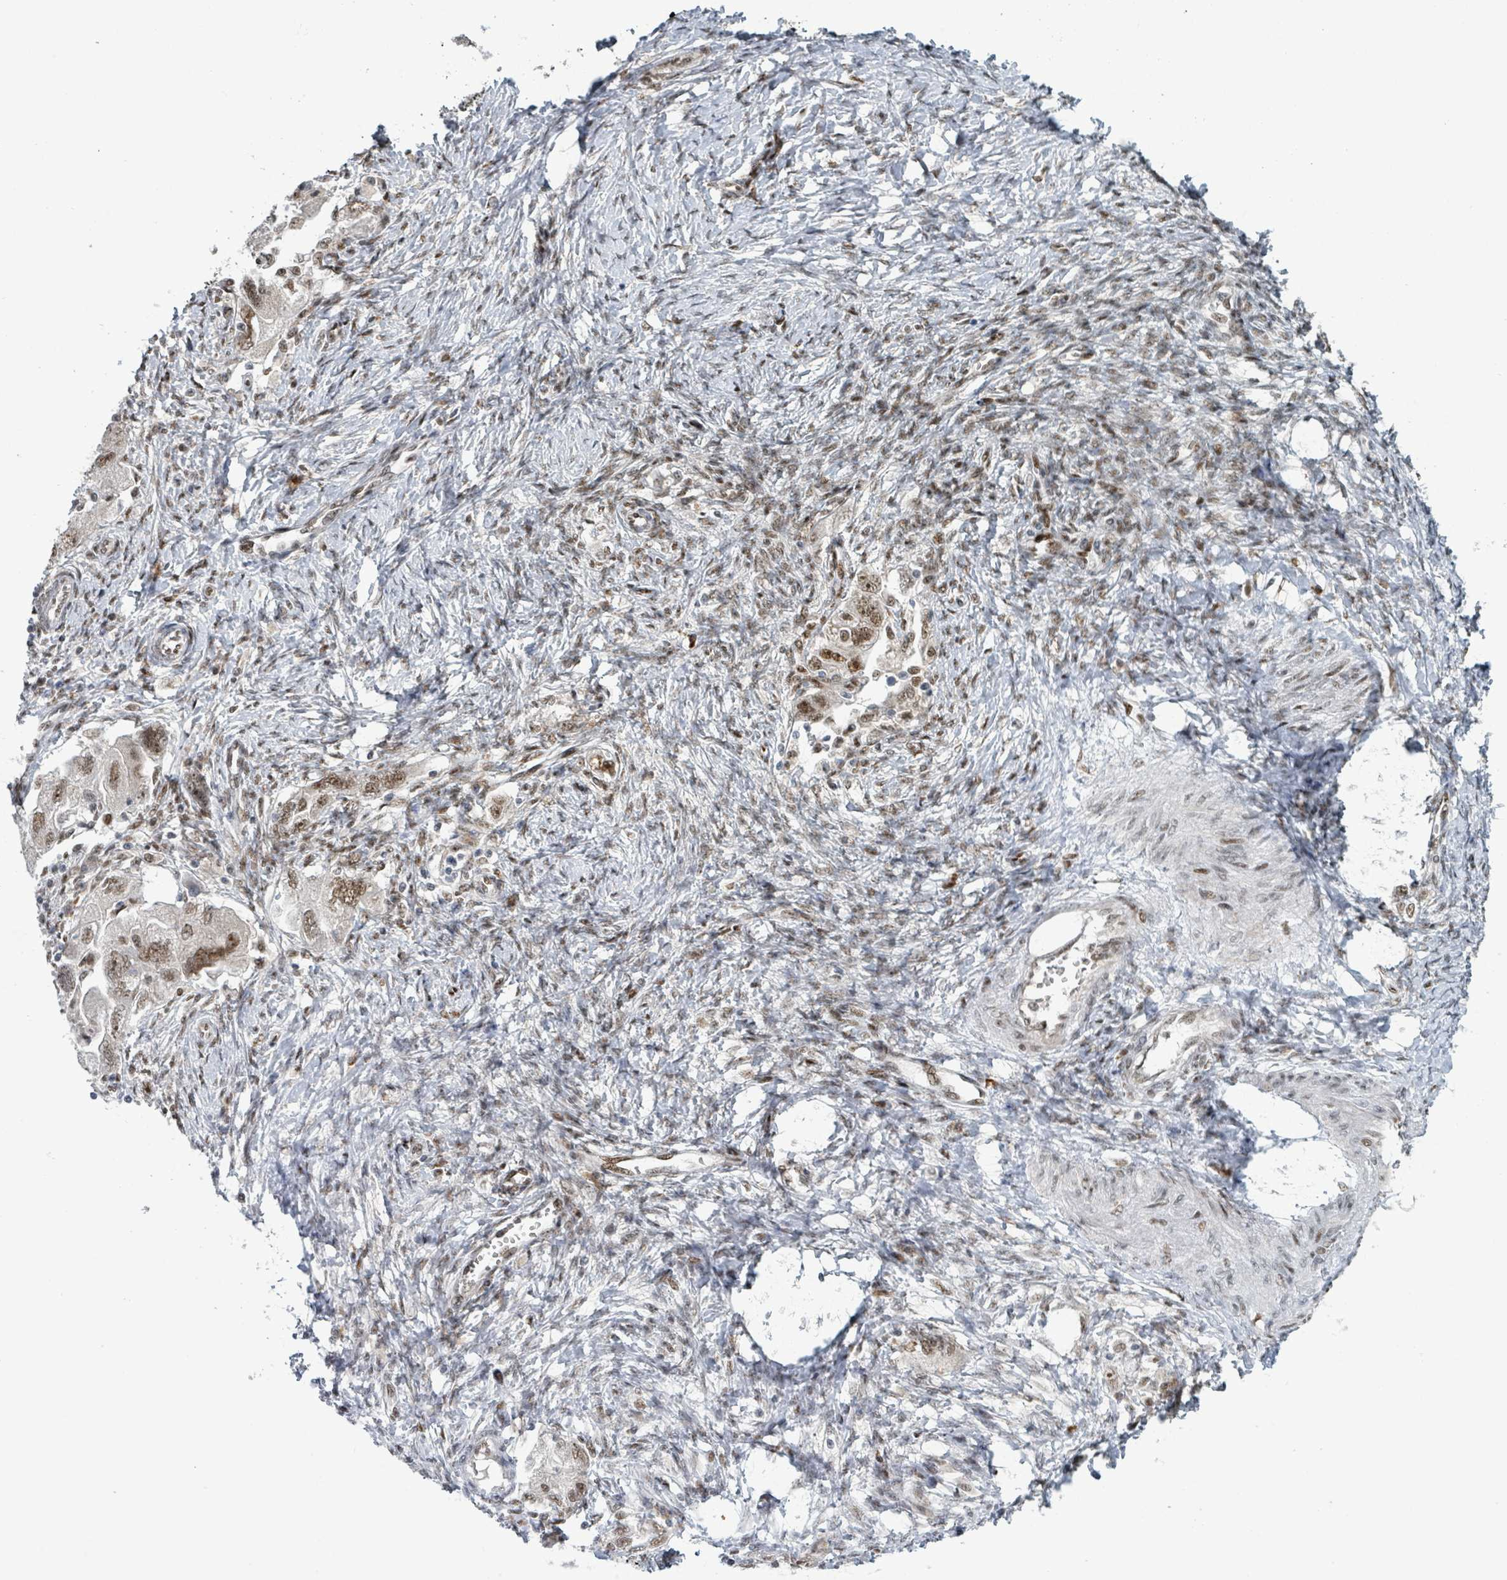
{"staining": {"intensity": "moderate", "quantity": ">75%", "location": "nuclear"}, "tissue": "ovarian cancer", "cell_type": "Tumor cells", "image_type": "cancer", "snomed": [{"axis": "morphology", "description": "Carcinoma, NOS"}, {"axis": "morphology", "description": "Cystadenocarcinoma, serous, NOS"}, {"axis": "topography", "description": "Ovary"}], "caption": "The photomicrograph displays immunohistochemical staining of serous cystadenocarcinoma (ovarian). There is moderate nuclear positivity is appreciated in approximately >75% of tumor cells. (Stains: DAB (3,3'-diaminobenzidine) in brown, nuclei in blue, Microscopy: brightfield microscopy at high magnification).", "gene": "KLF3", "patient": {"sex": "female", "age": 69}}